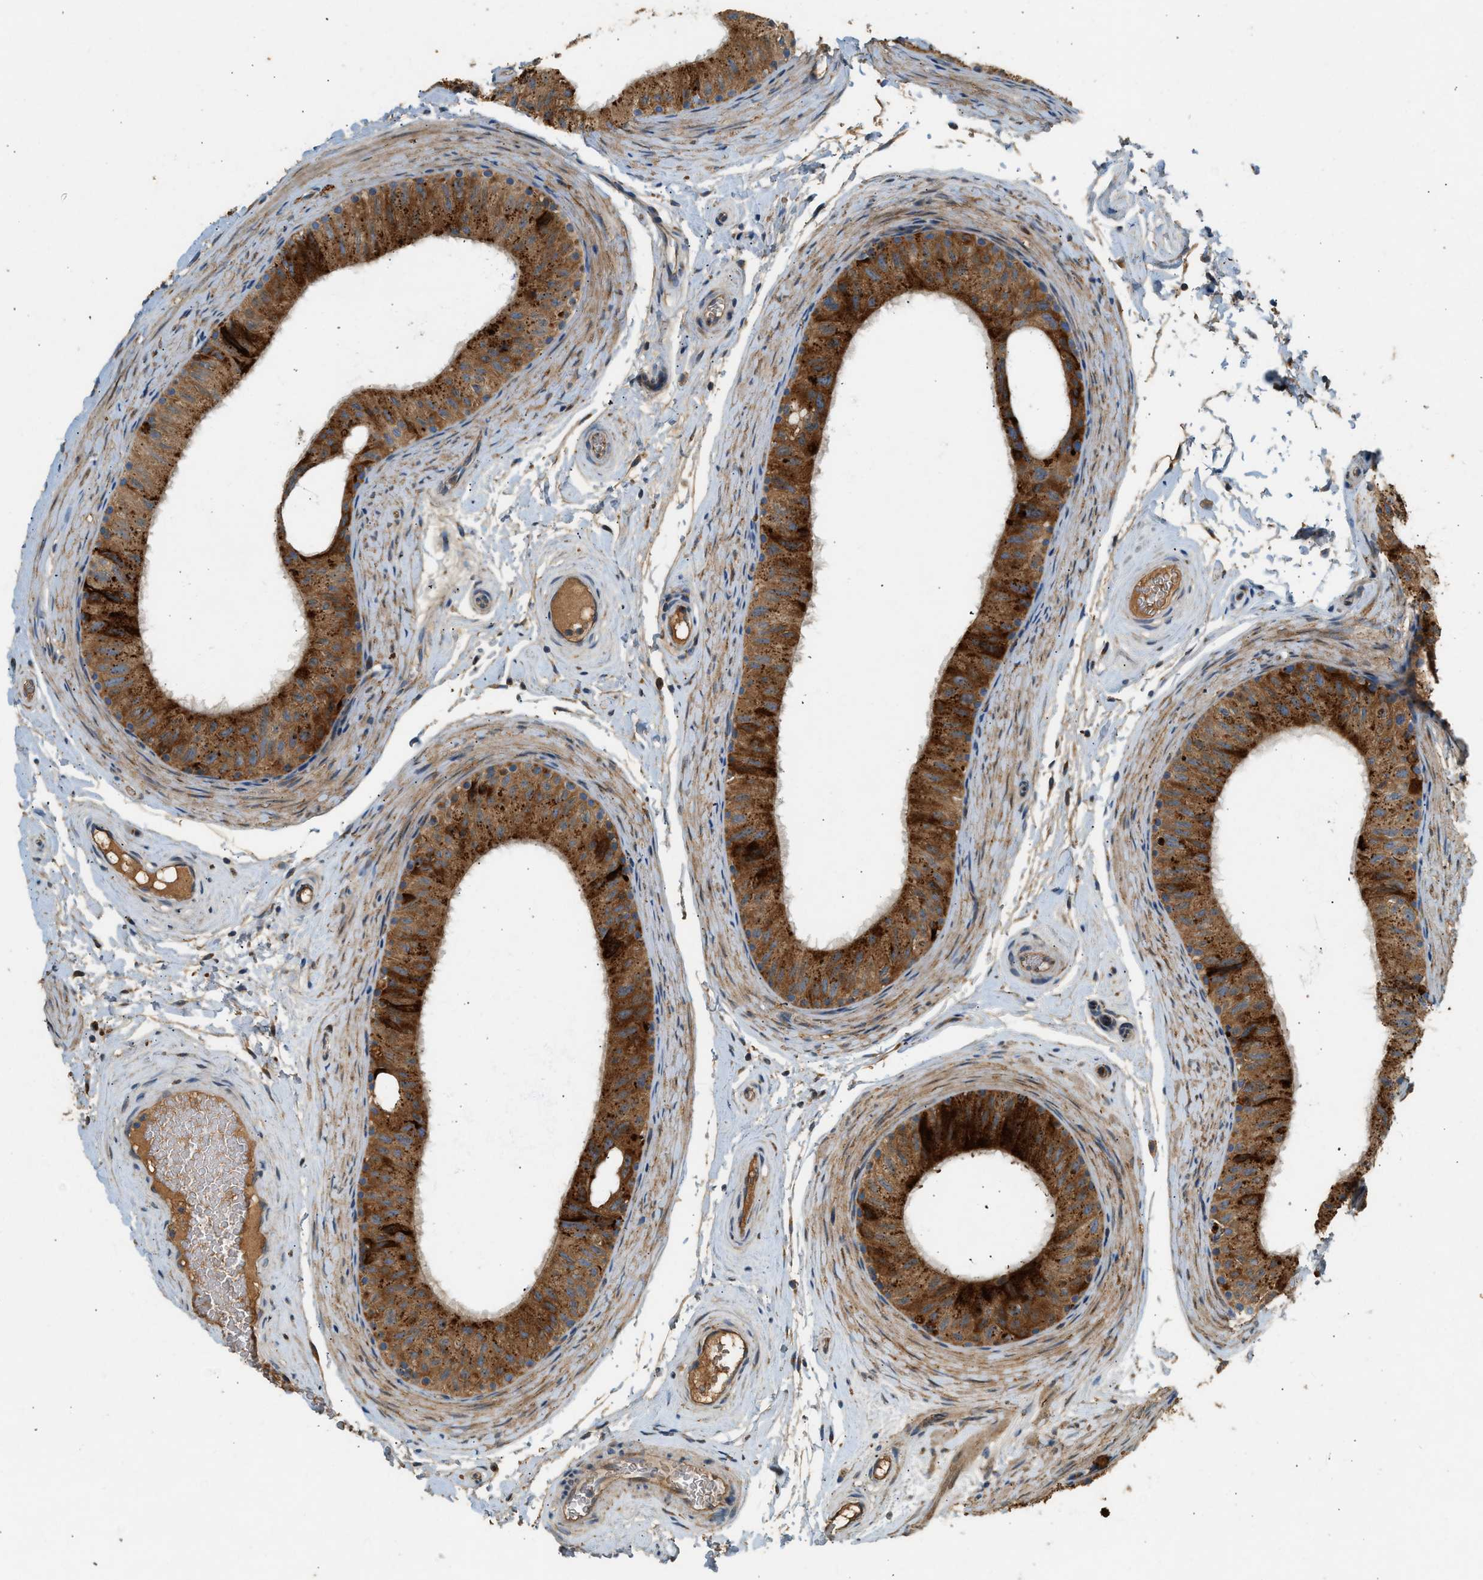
{"staining": {"intensity": "strong", "quantity": ">75%", "location": "cytoplasmic/membranous"}, "tissue": "epididymis", "cell_type": "Glandular cells", "image_type": "normal", "snomed": [{"axis": "morphology", "description": "Normal tissue, NOS"}, {"axis": "topography", "description": "Epididymis"}], "caption": "Immunohistochemical staining of unremarkable human epididymis shows >75% levels of strong cytoplasmic/membranous protein staining in about >75% of glandular cells. (brown staining indicates protein expression, while blue staining denotes nuclei).", "gene": "CTSB", "patient": {"sex": "male", "age": 34}}